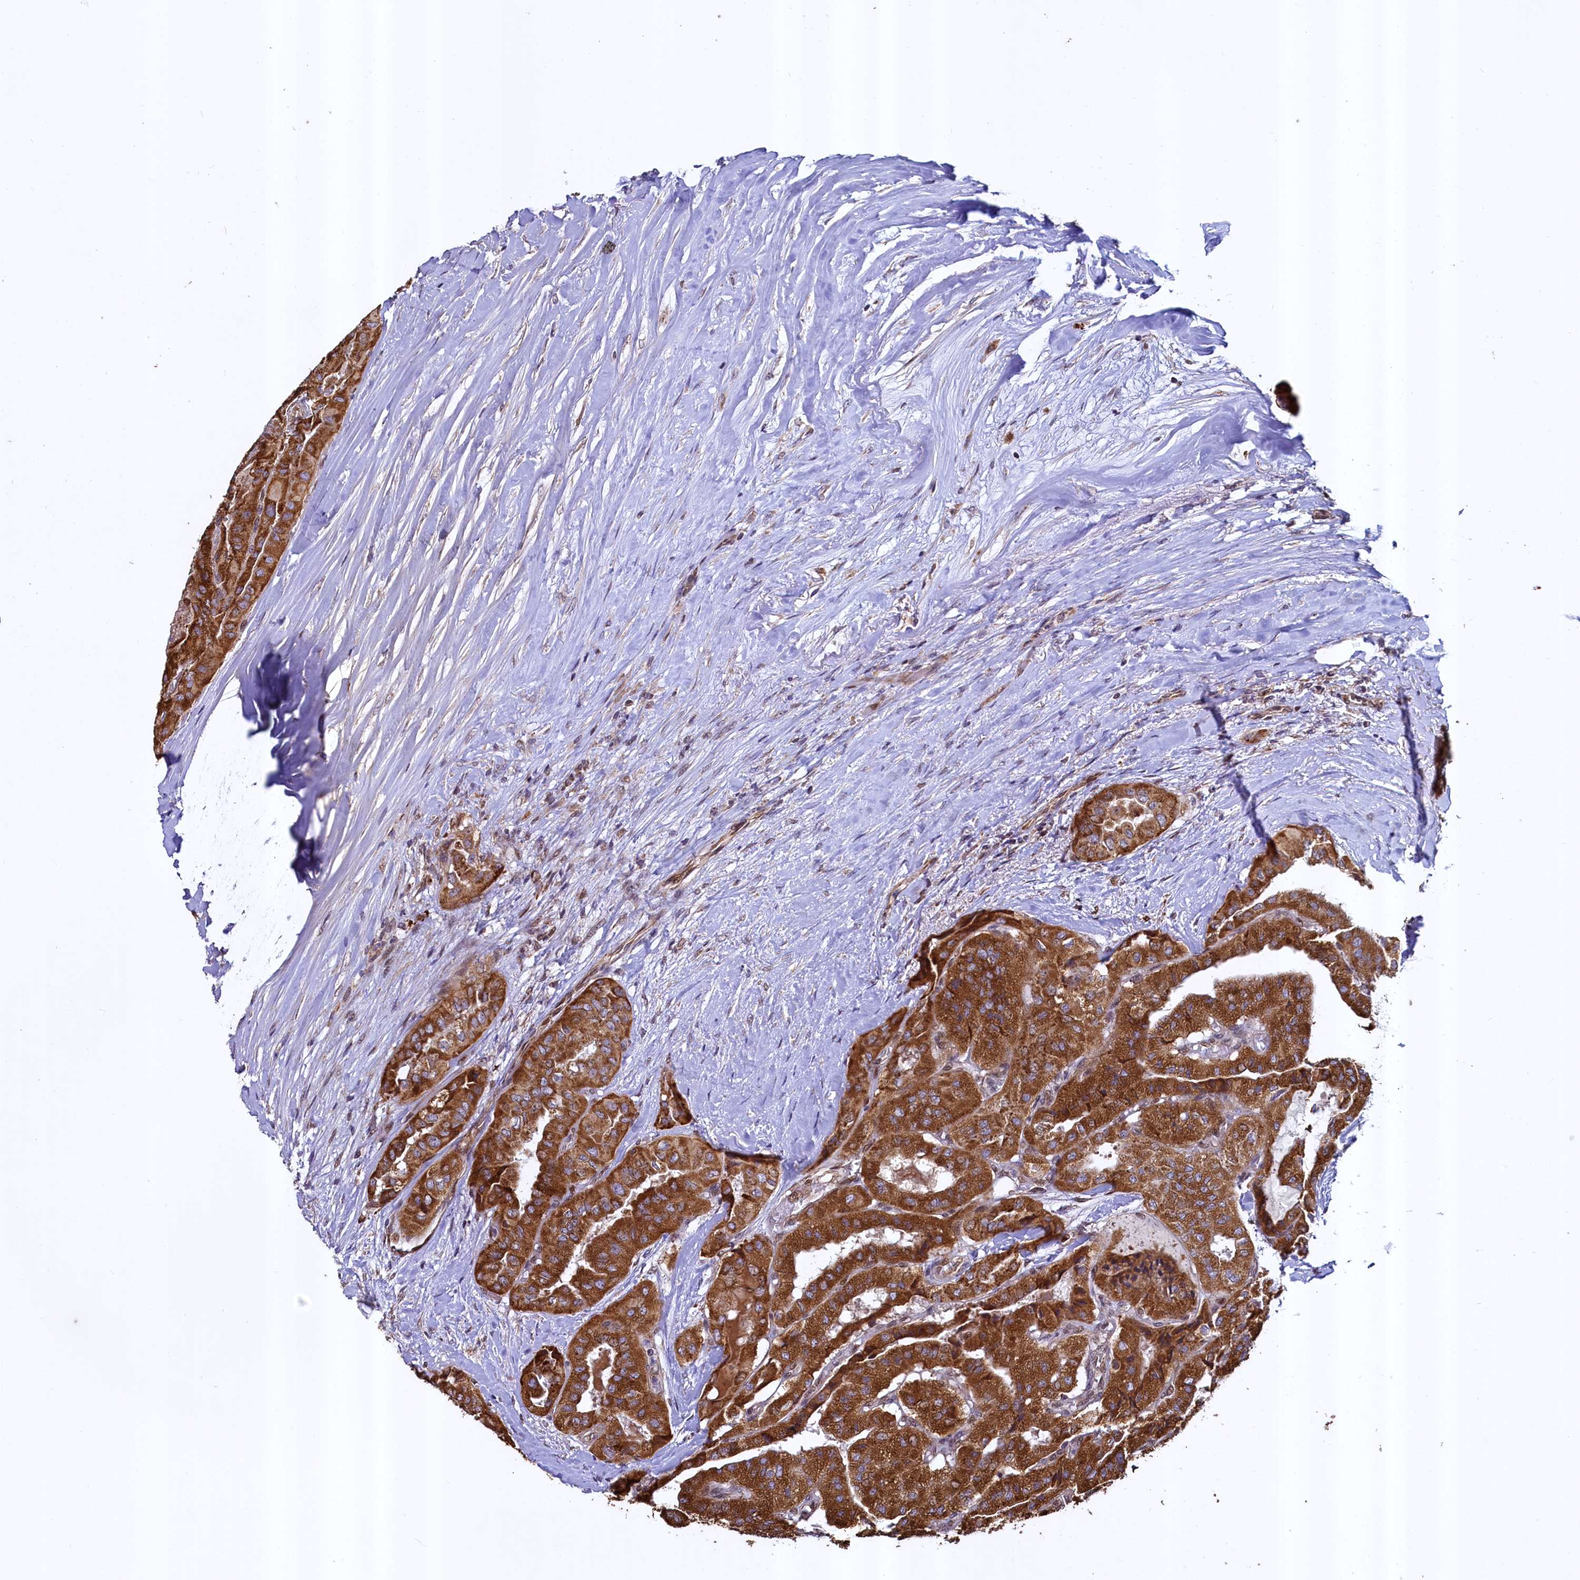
{"staining": {"intensity": "strong", "quantity": ">75%", "location": "cytoplasmic/membranous"}, "tissue": "thyroid cancer", "cell_type": "Tumor cells", "image_type": "cancer", "snomed": [{"axis": "morphology", "description": "Papillary adenocarcinoma, NOS"}, {"axis": "topography", "description": "Thyroid gland"}], "caption": "Immunohistochemistry micrograph of neoplastic tissue: human papillary adenocarcinoma (thyroid) stained using IHC displays high levels of strong protein expression localized specifically in the cytoplasmic/membranous of tumor cells, appearing as a cytoplasmic/membranous brown color.", "gene": "ZNF577", "patient": {"sex": "female", "age": 59}}